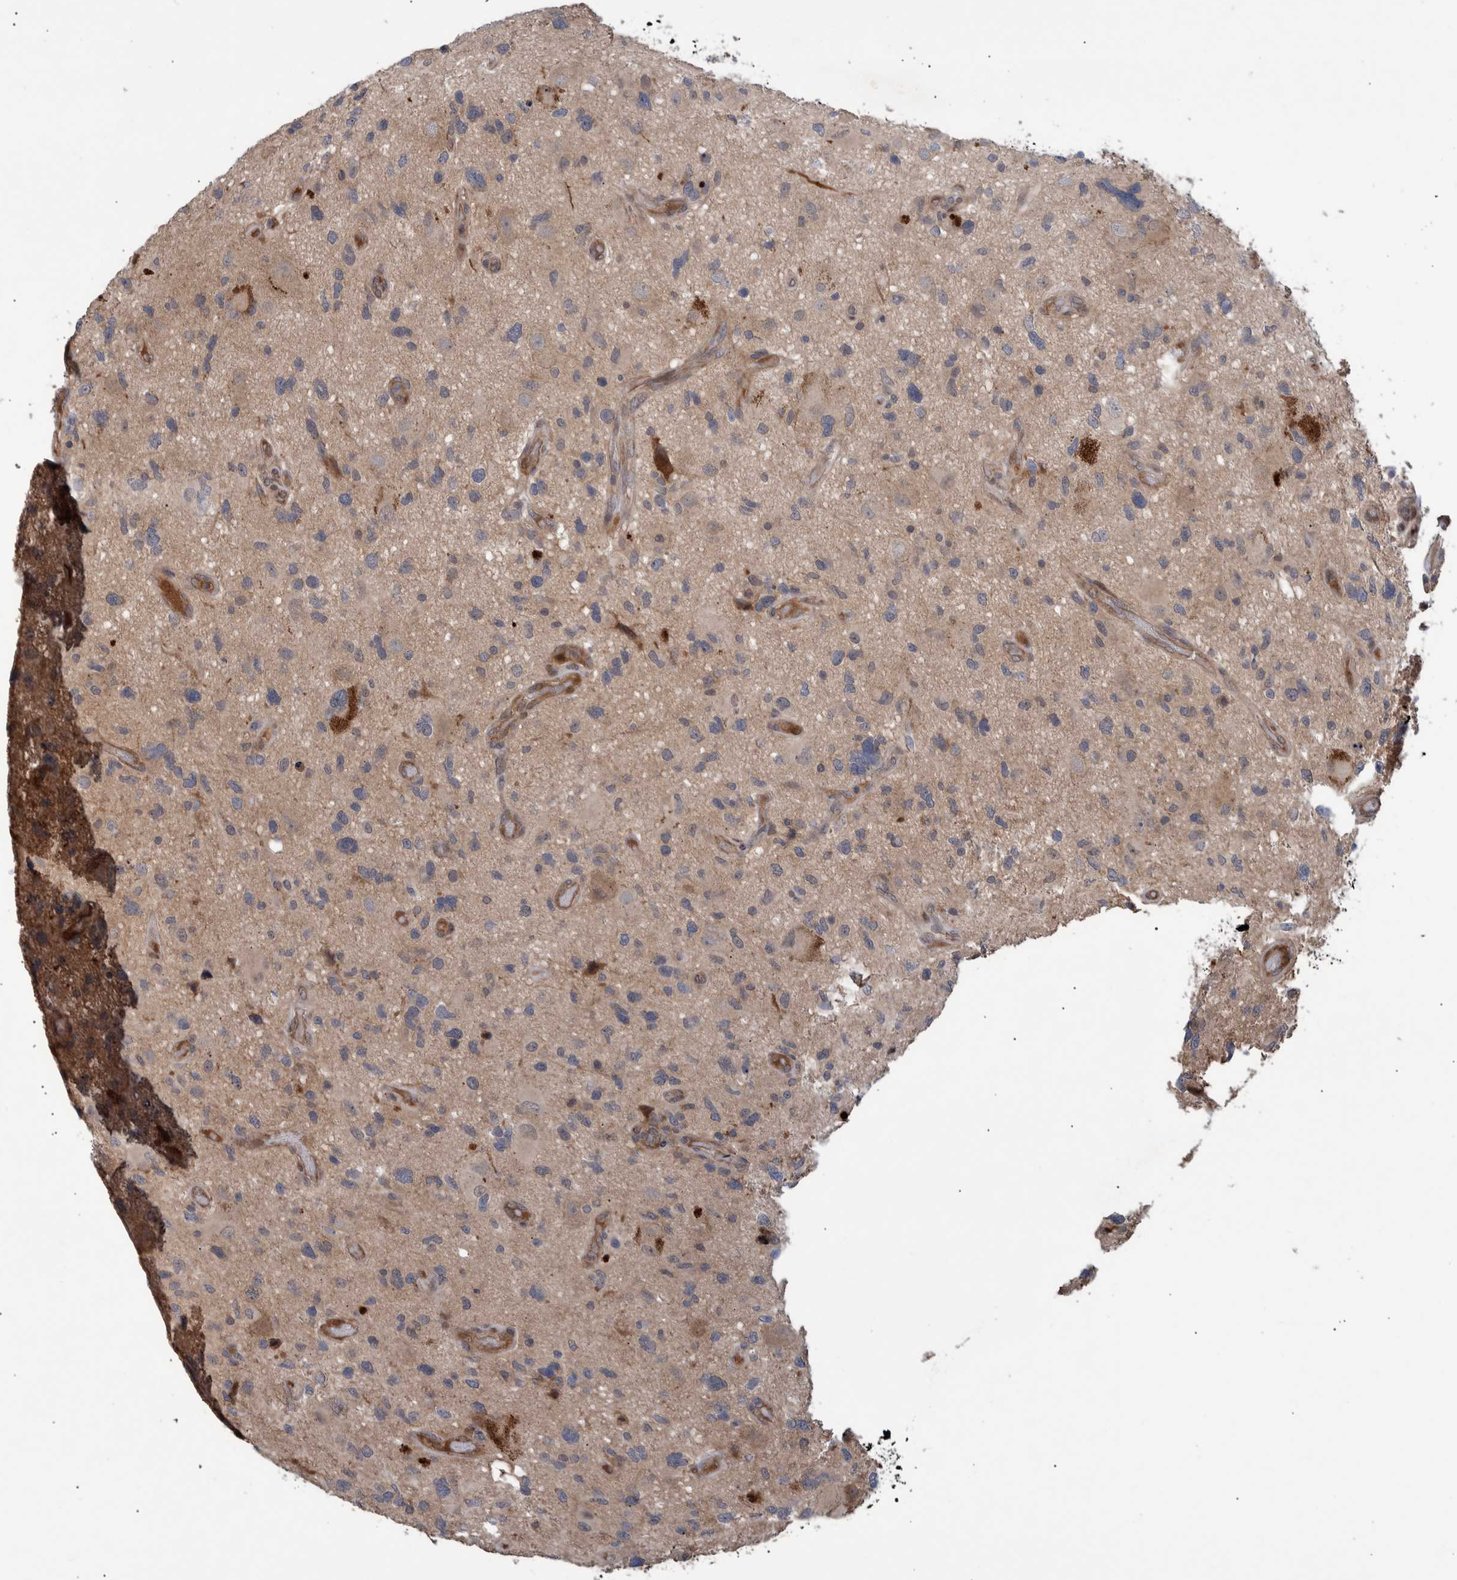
{"staining": {"intensity": "negative", "quantity": "none", "location": "none"}, "tissue": "glioma", "cell_type": "Tumor cells", "image_type": "cancer", "snomed": [{"axis": "morphology", "description": "Glioma, malignant, High grade"}, {"axis": "topography", "description": "Brain"}], "caption": "This histopathology image is of glioma stained with IHC to label a protein in brown with the nuclei are counter-stained blue. There is no positivity in tumor cells.", "gene": "B3GNTL1", "patient": {"sex": "male", "age": 33}}